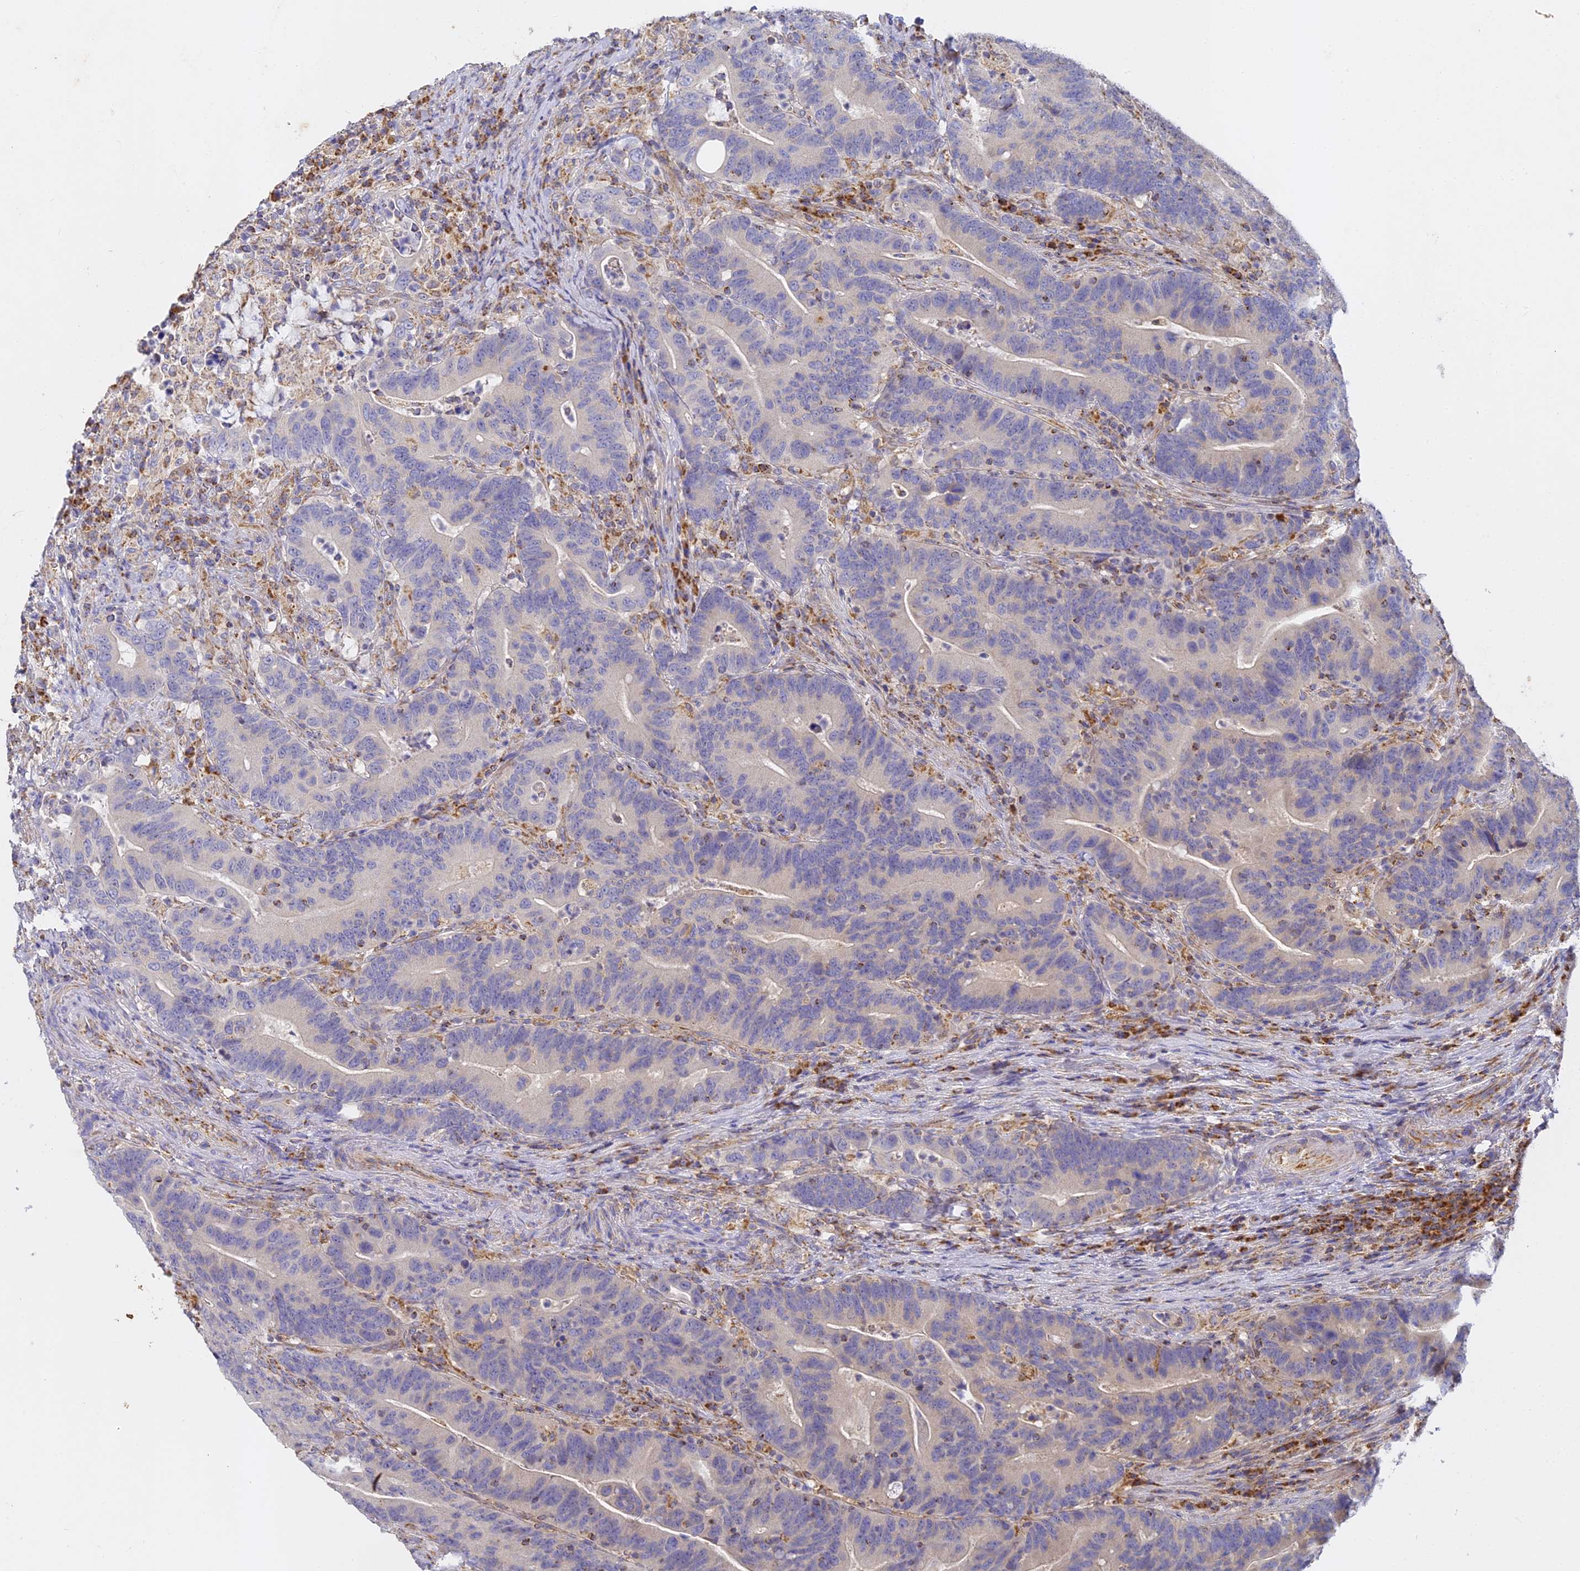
{"staining": {"intensity": "negative", "quantity": "none", "location": "none"}, "tissue": "colorectal cancer", "cell_type": "Tumor cells", "image_type": "cancer", "snomed": [{"axis": "morphology", "description": "Adenocarcinoma, NOS"}, {"axis": "topography", "description": "Colon"}], "caption": "Colorectal cancer (adenocarcinoma) stained for a protein using IHC demonstrates no staining tumor cells.", "gene": "DONSON", "patient": {"sex": "female", "age": 66}}